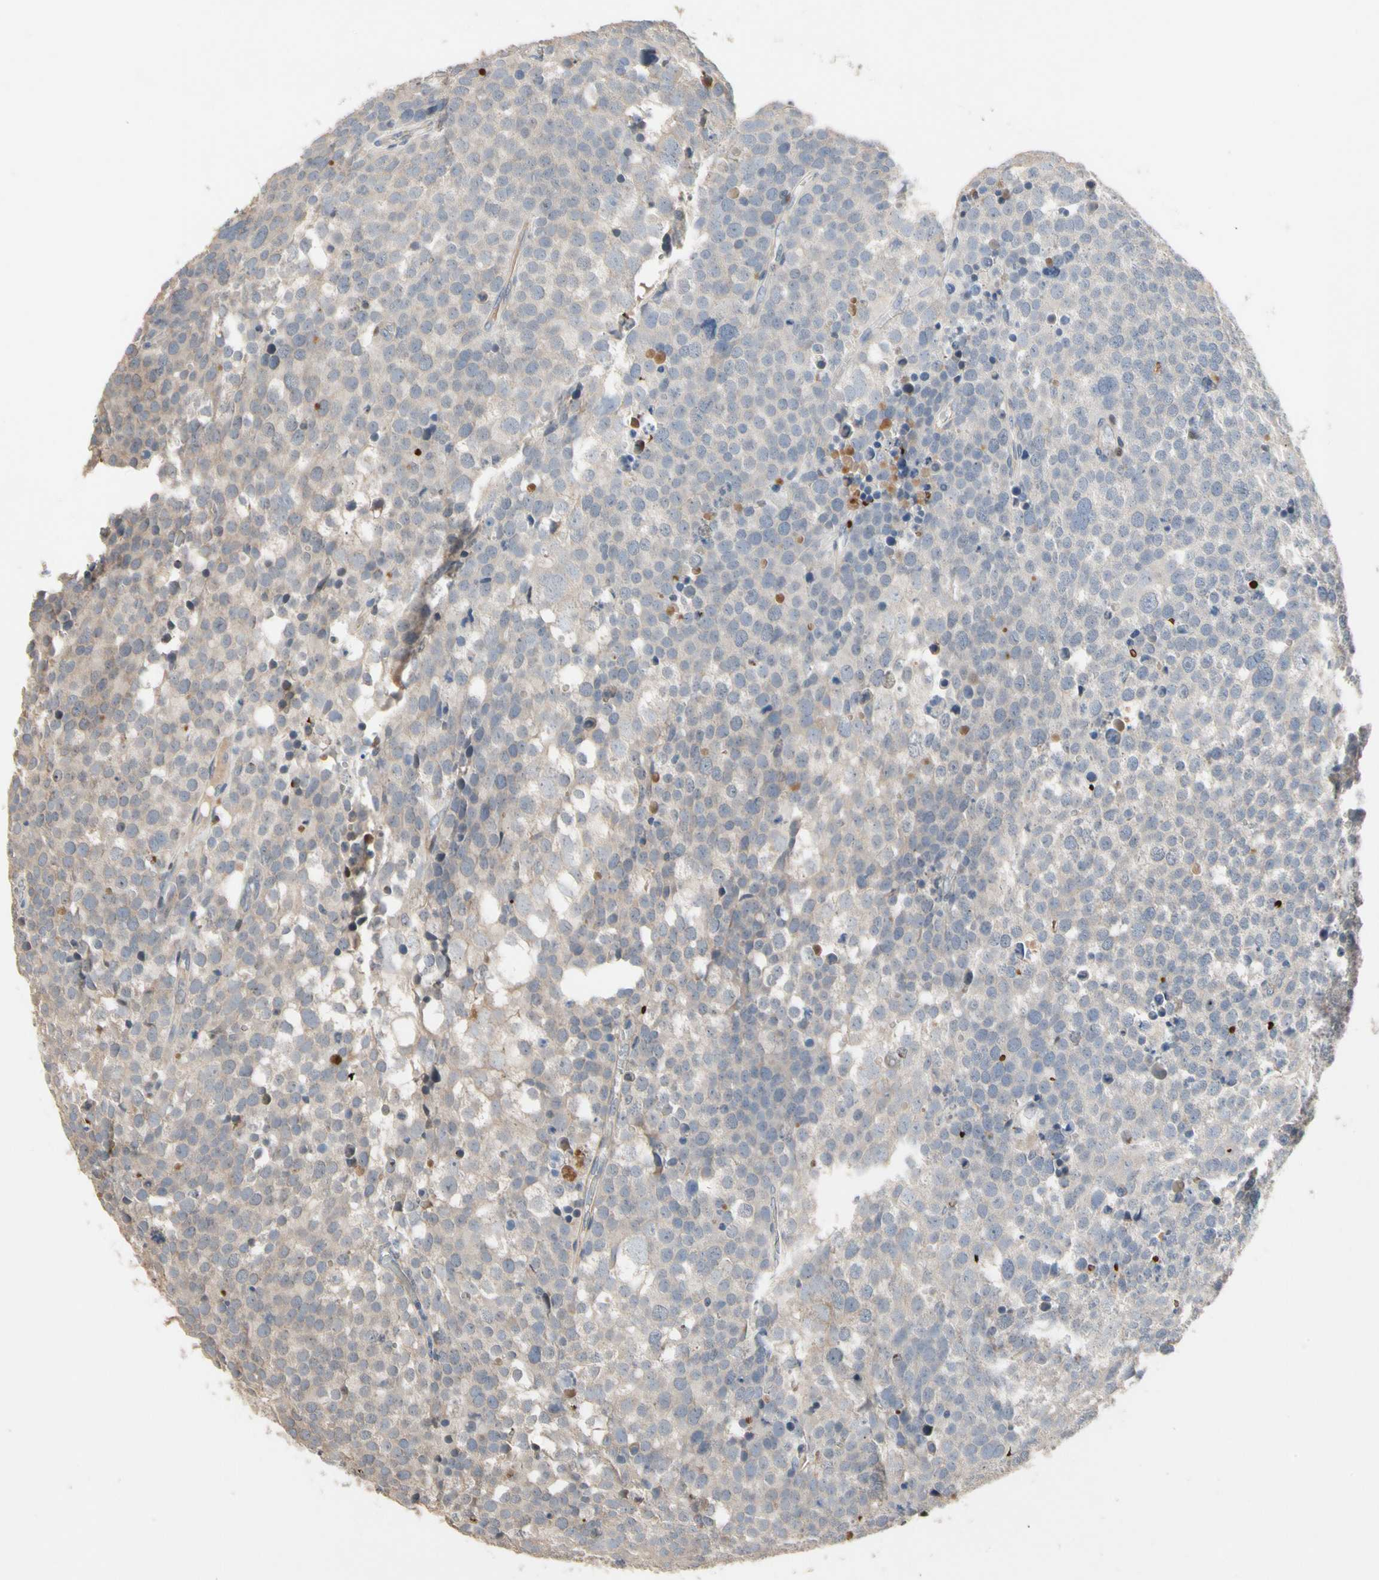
{"staining": {"intensity": "weak", "quantity": "<25%", "location": "cytoplasmic/membranous"}, "tissue": "testis cancer", "cell_type": "Tumor cells", "image_type": "cancer", "snomed": [{"axis": "morphology", "description": "Seminoma, NOS"}, {"axis": "topography", "description": "Testis"}], "caption": "High magnification brightfield microscopy of testis seminoma stained with DAB (brown) and counterstained with hematoxylin (blue): tumor cells show no significant staining. Nuclei are stained in blue.", "gene": "HMGCR", "patient": {"sex": "male", "age": 71}}